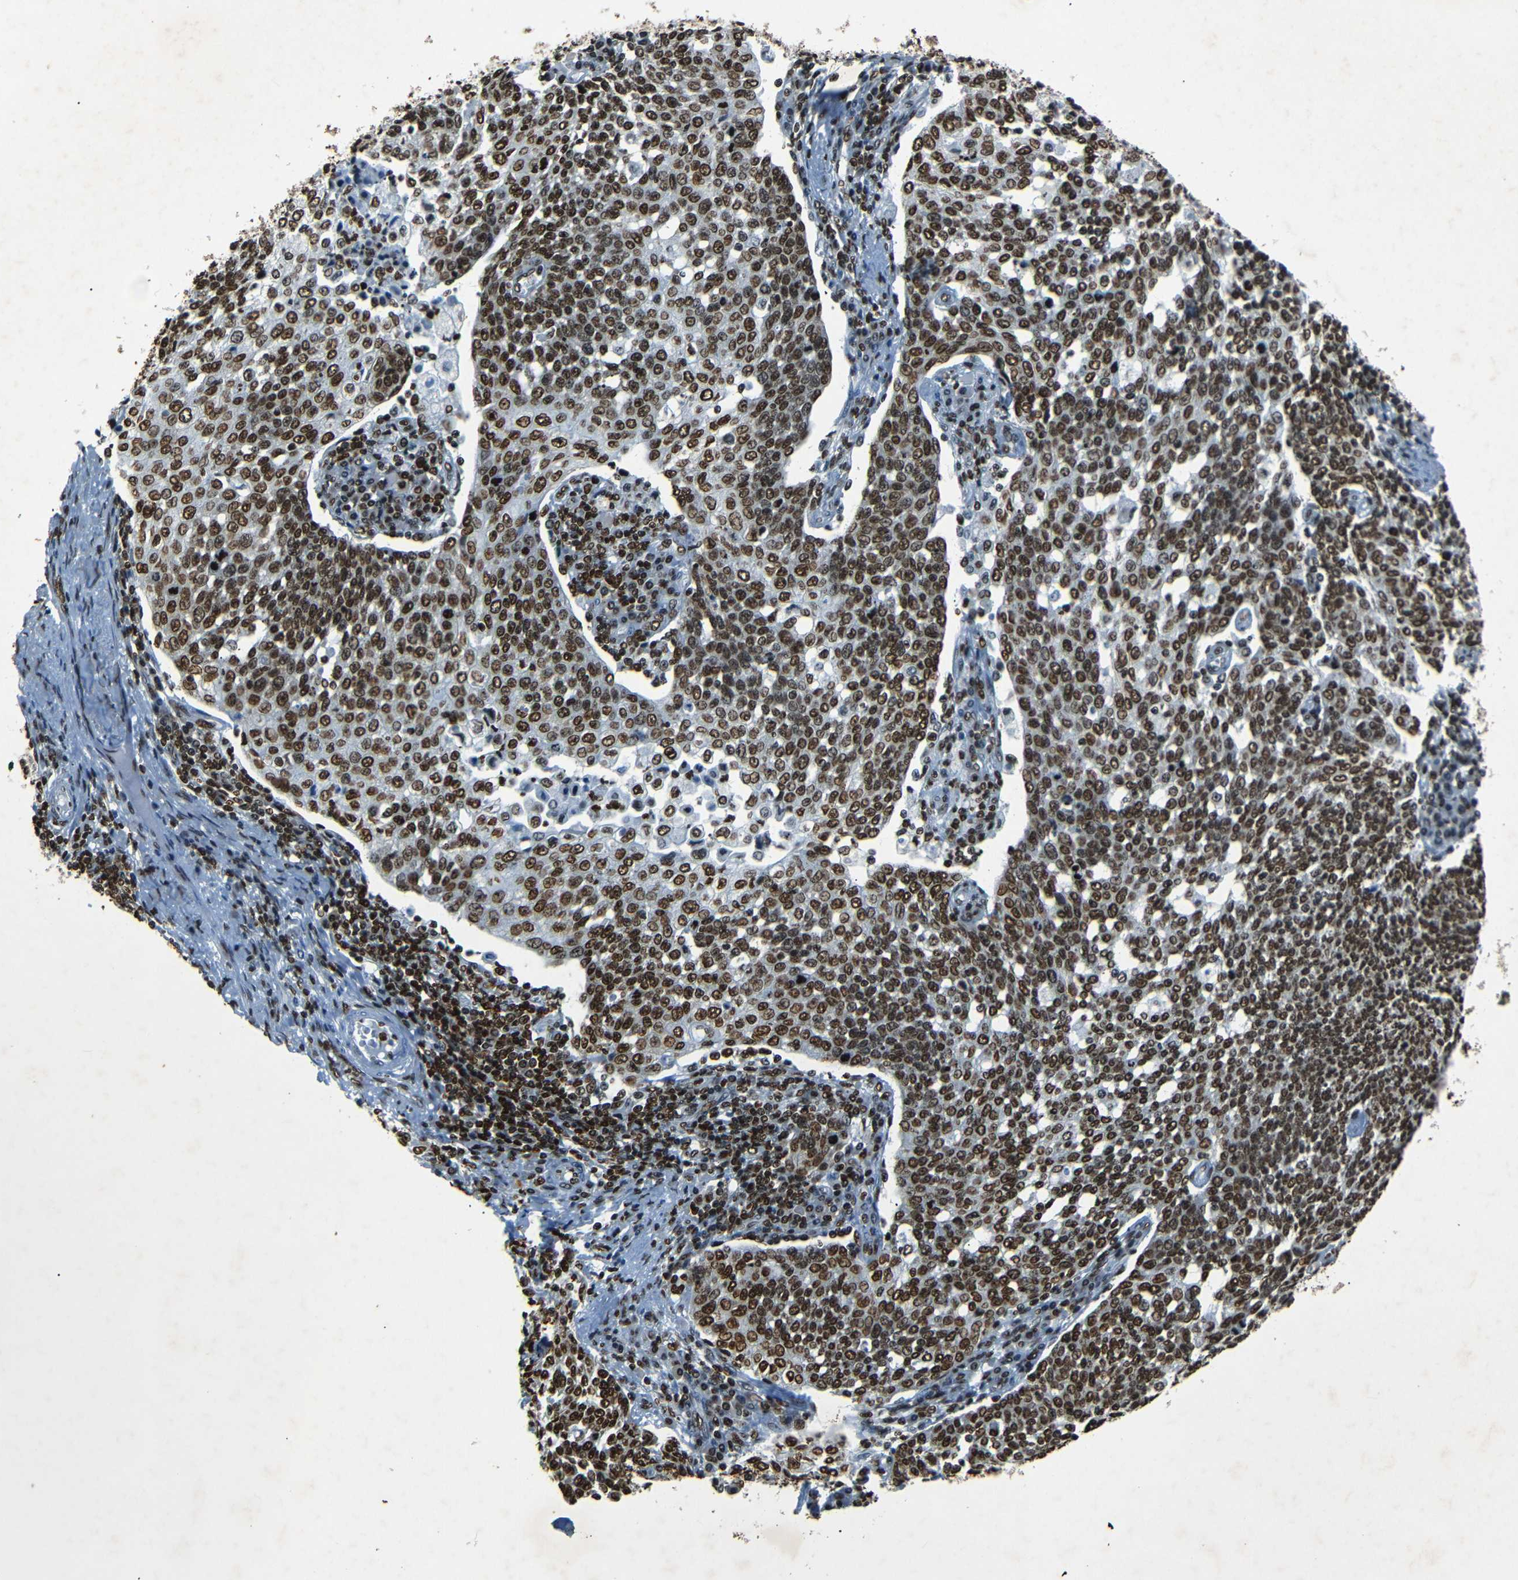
{"staining": {"intensity": "strong", "quantity": ">75%", "location": "nuclear"}, "tissue": "cervical cancer", "cell_type": "Tumor cells", "image_type": "cancer", "snomed": [{"axis": "morphology", "description": "Squamous cell carcinoma, NOS"}, {"axis": "topography", "description": "Cervix"}], "caption": "DAB immunohistochemical staining of human cervical squamous cell carcinoma demonstrates strong nuclear protein positivity in approximately >75% of tumor cells. (DAB IHC with brightfield microscopy, high magnification).", "gene": "HMGN1", "patient": {"sex": "female", "age": 34}}